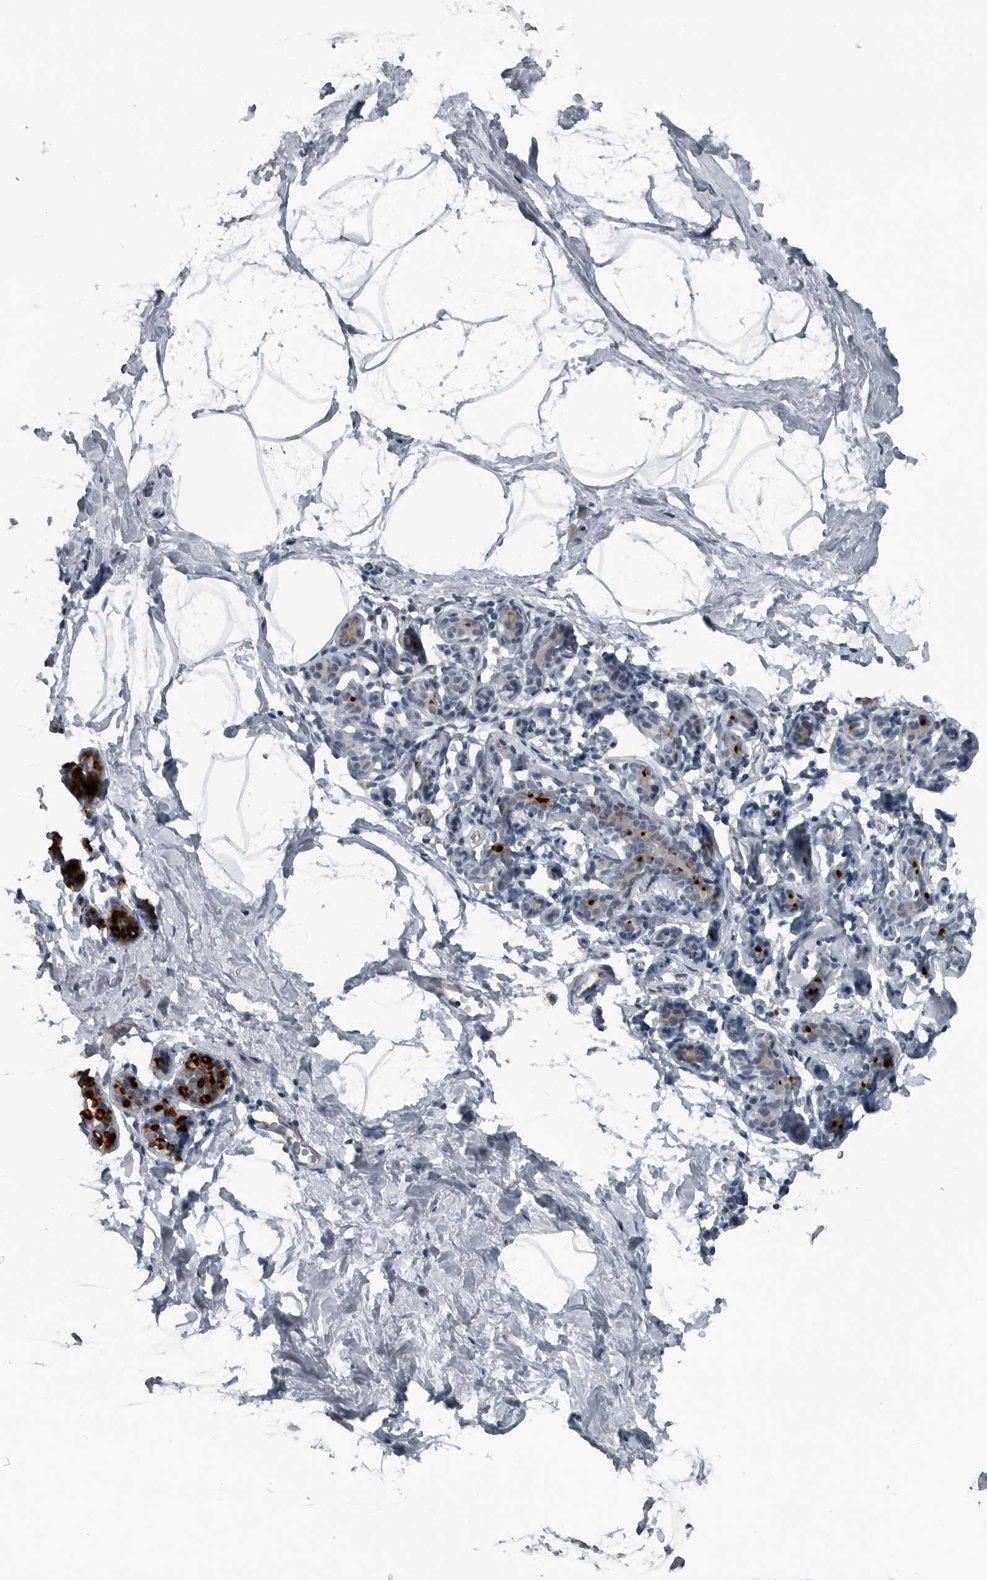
{"staining": {"intensity": "negative", "quantity": "none", "location": "none"}, "tissue": "breast", "cell_type": "Adipocytes", "image_type": "normal", "snomed": [{"axis": "morphology", "description": "Normal tissue, NOS"}, {"axis": "topography", "description": "Breast"}], "caption": "Adipocytes show no significant positivity in benign breast. The staining is performed using DAB brown chromogen with nuclei counter-stained in using hematoxylin.", "gene": "GAK", "patient": {"sex": "female", "age": 62}}